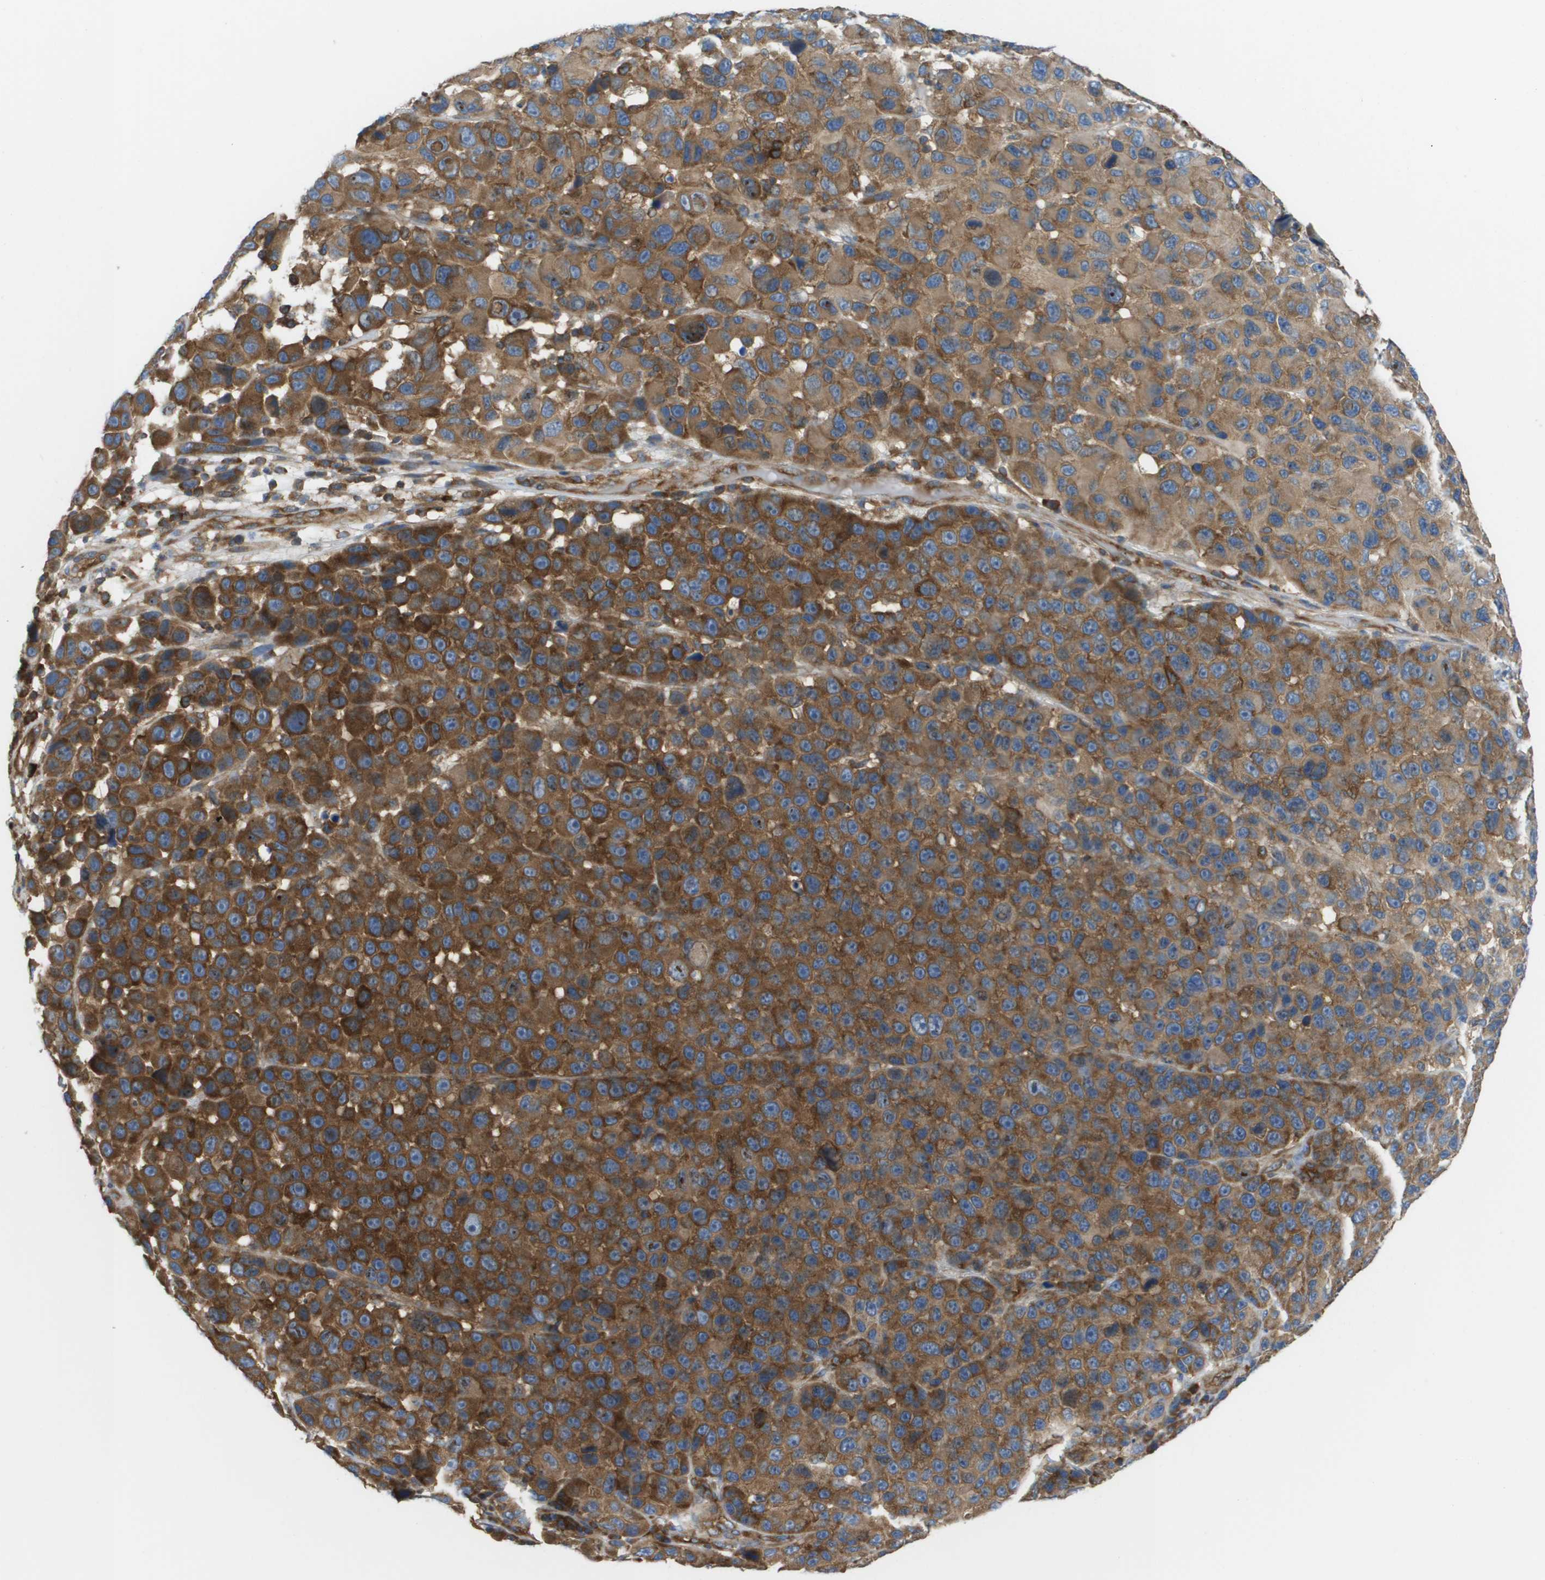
{"staining": {"intensity": "strong", "quantity": ">75%", "location": "cytoplasmic/membranous"}, "tissue": "melanoma", "cell_type": "Tumor cells", "image_type": "cancer", "snomed": [{"axis": "morphology", "description": "Malignant melanoma, NOS"}, {"axis": "topography", "description": "Skin"}], "caption": "About >75% of tumor cells in melanoma demonstrate strong cytoplasmic/membranous protein positivity as visualized by brown immunohistochemical staining.", "gene": "EIF4G2", "patient": {"sex": "male", "age": 53}}